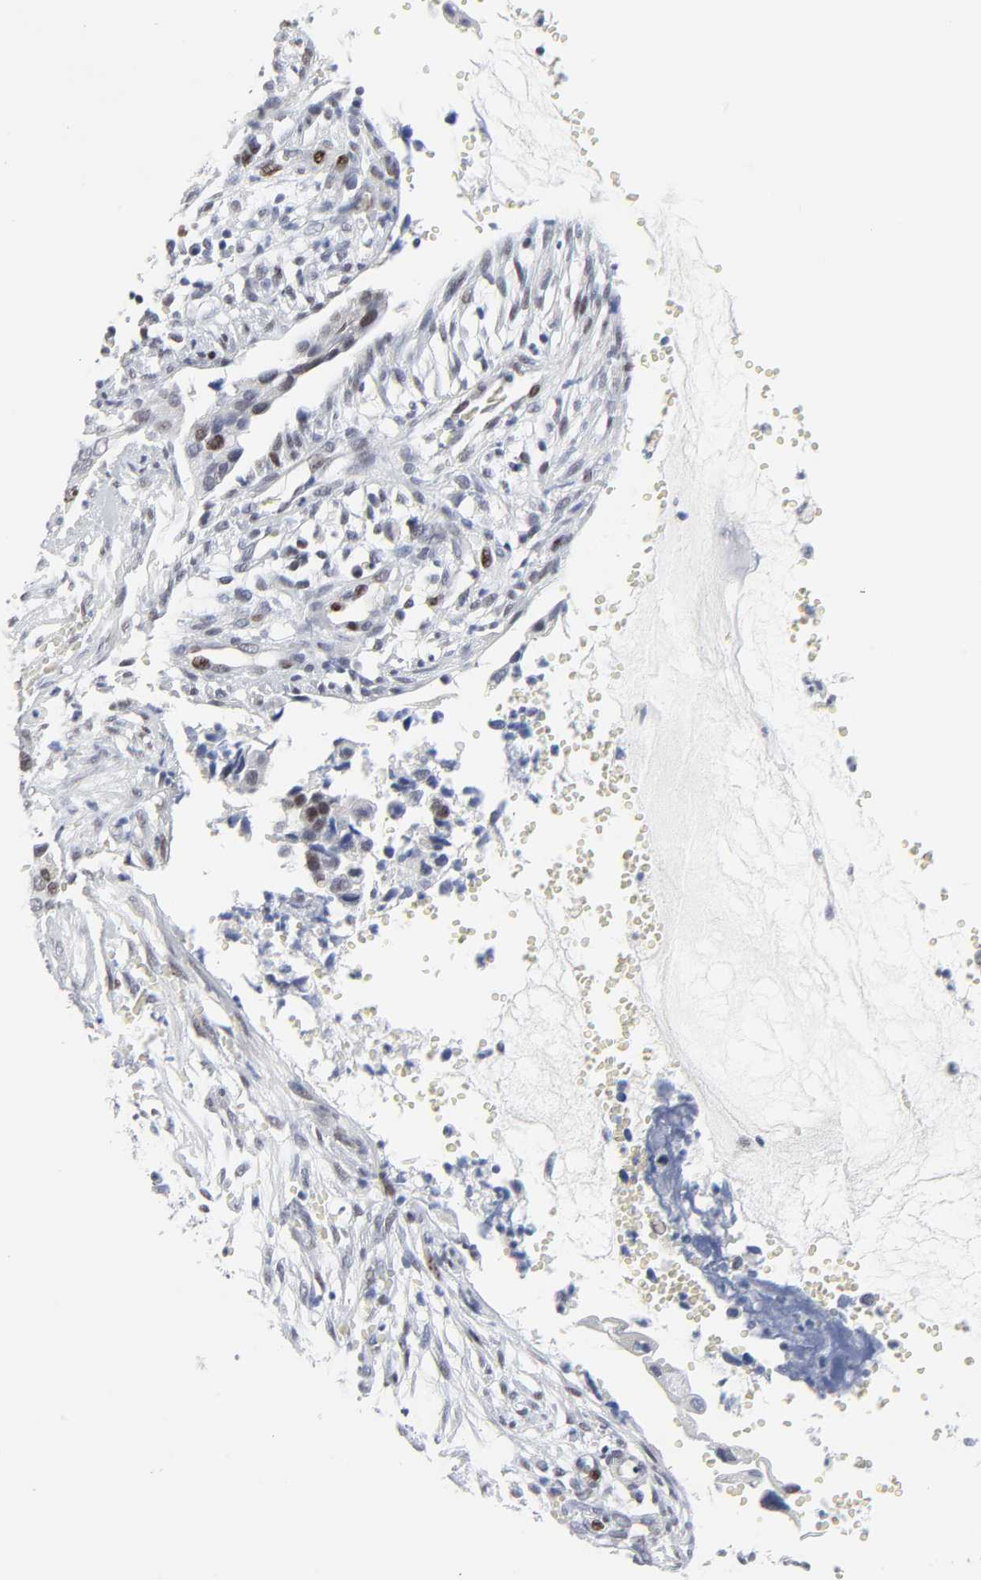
{"staining": {"intensity": "moderate", "quantity": "25%-75%", "location": "nuclear"}, "tissue": "cervical cancer", "cell_type": "Tumor cells", "image_type": "cancer", "snomed": [{"axis": "morphology", "description": "Normal tissue, NOS"}, {"axis": "morphology", "description": "Squamous cell carcinoma, NOS"}, {"axis": "topography", "description": "Cervix"}], "caption": "Human cervical squamous cell carcinoma stained with a protein marker demonstrates moderate staining in tumor cells.", "gene": "ZNF589", "patient": {"sex": "female", "age": 45}}